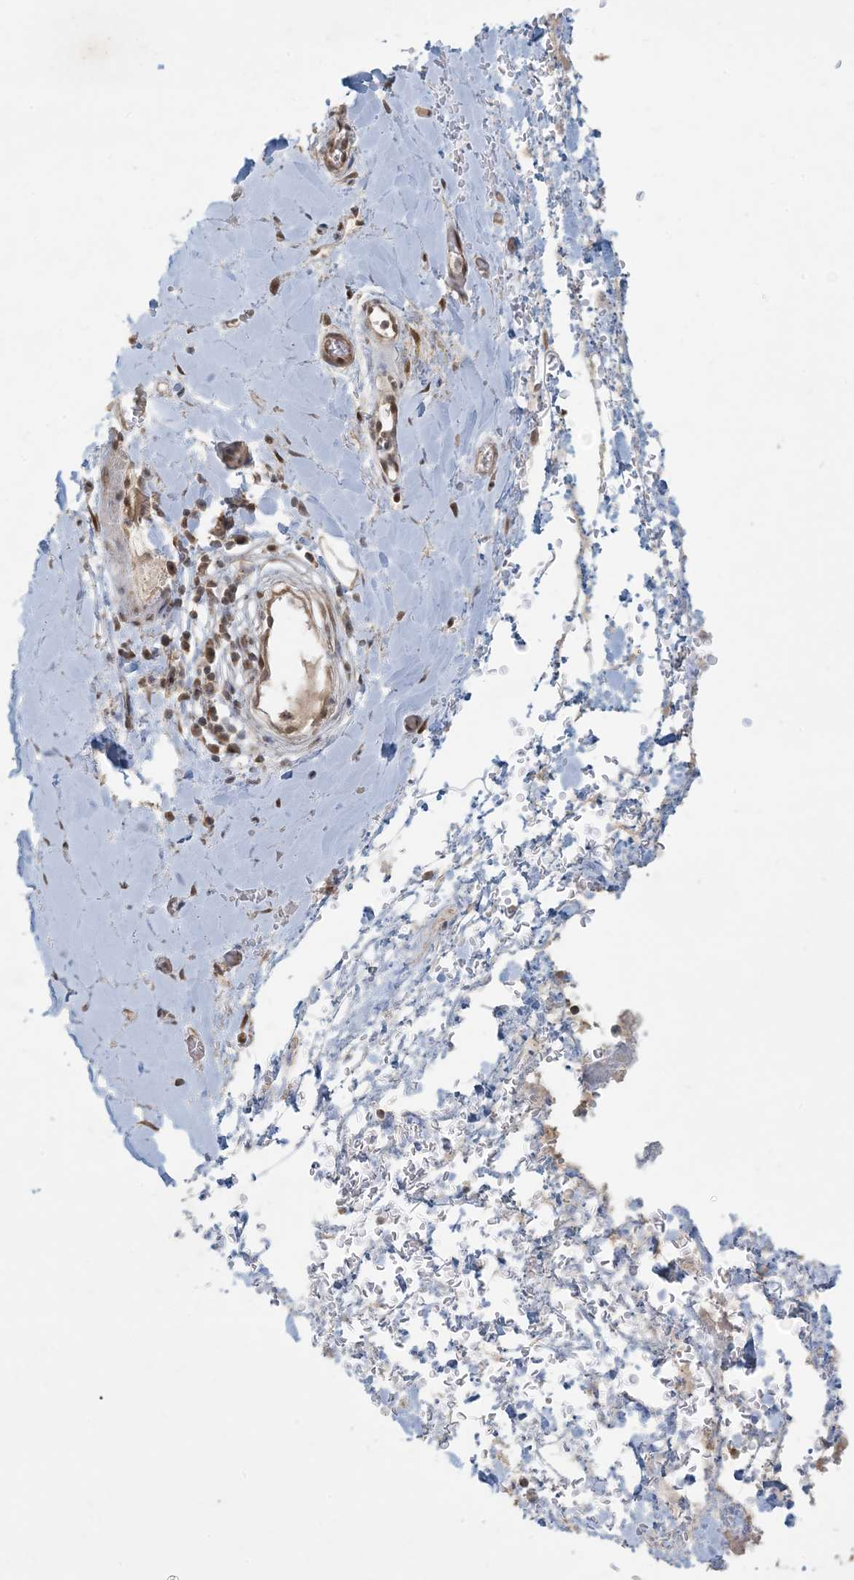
{"staining": {"intensity": "moderate", "quantity": ">75%", "location": "cytoplasmic/membranous"}, "tissue": "soft tissue", "cell_type": "Fibroblasts", "image_type": "normal", "snomed": [{"axis": "morphology", "description": "Normal tissue, NOS"}, {"axis": "morphology", "description": "Adenocarcinoma, NOS"}, {"axis": "topography", "description": "Stomach, upper"}, {"axis": "topography", "description": "Peripheral nerve tissue"}], "caption": "A high-resolution photomicrograph shows immunohistochemistry staining of normal soft tissue, which demonstrates moderate cytoplasmic/membranous expression in approximately >75% of fibroblasts.", "gene": "BCORL1", "patient": {"sex": "male", "age": 62}}